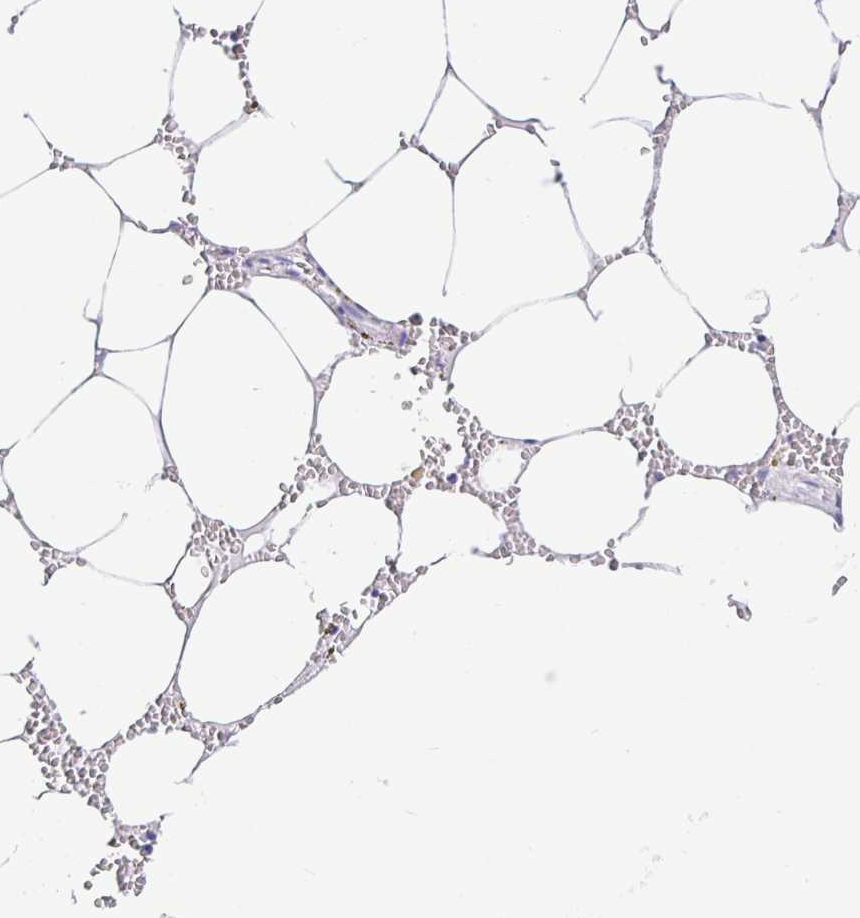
{"staining": {"intensity": "negative", "quantity": "none", "location": "none"}, "tissue": "bone marrow", "cell_type": "Hematopoietic cells", "image_type": "normal", "snomed": [{"axis": "morphology", "description": "Normal tissue, NOS"}, {"axis": "topography", "description": "Bone marrow"}], "caption": "Human bone marrow stained for a protein using IHC exhibits no expression in hematopoietic cells.", "gene": "PRAMEF18", "patient": {"sex": "male", "age": 54}}